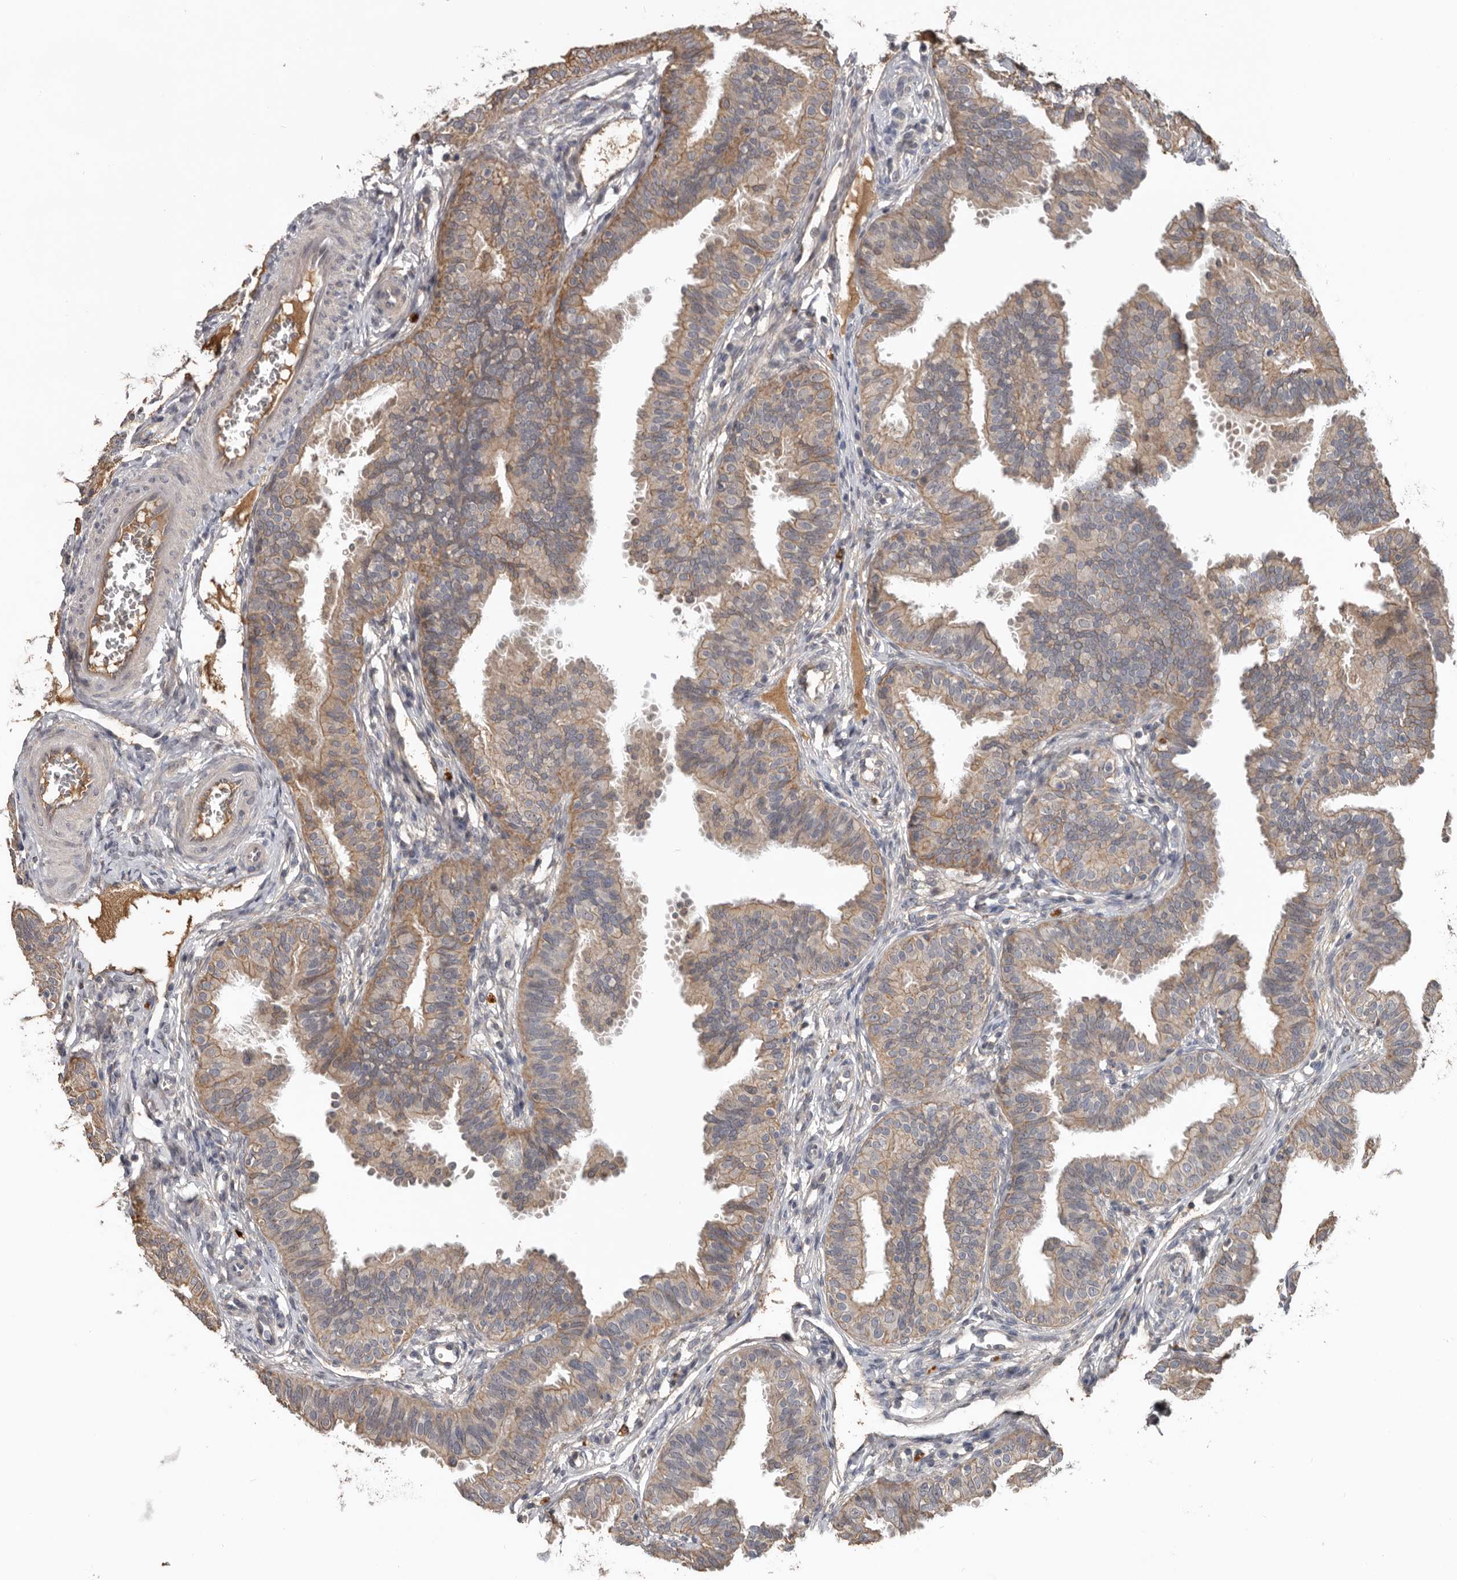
{"staining": {"intensity": "moderate", "quantity": "25%-75%", "location": "cytoplasmic/membranous"}, "tissue": "fallopian tube", "cell_type": "Glandular cells", "image_type": "normal", "snomed": [{"axis": "morphology", "description": "Normal tissue, NOS"}, {"axis": "topography", "description": "Fallopian tube"}], "caption": "Moderate cytoplasmic/membranous protein expression is present in approximately 25%-75% of glandular cells in fallopian tube. The protein of interest is shown in brown color, while the nuclei are stained blue.", "gene": "NMUR1", "patient": {"sex": "female", "age": 35}}